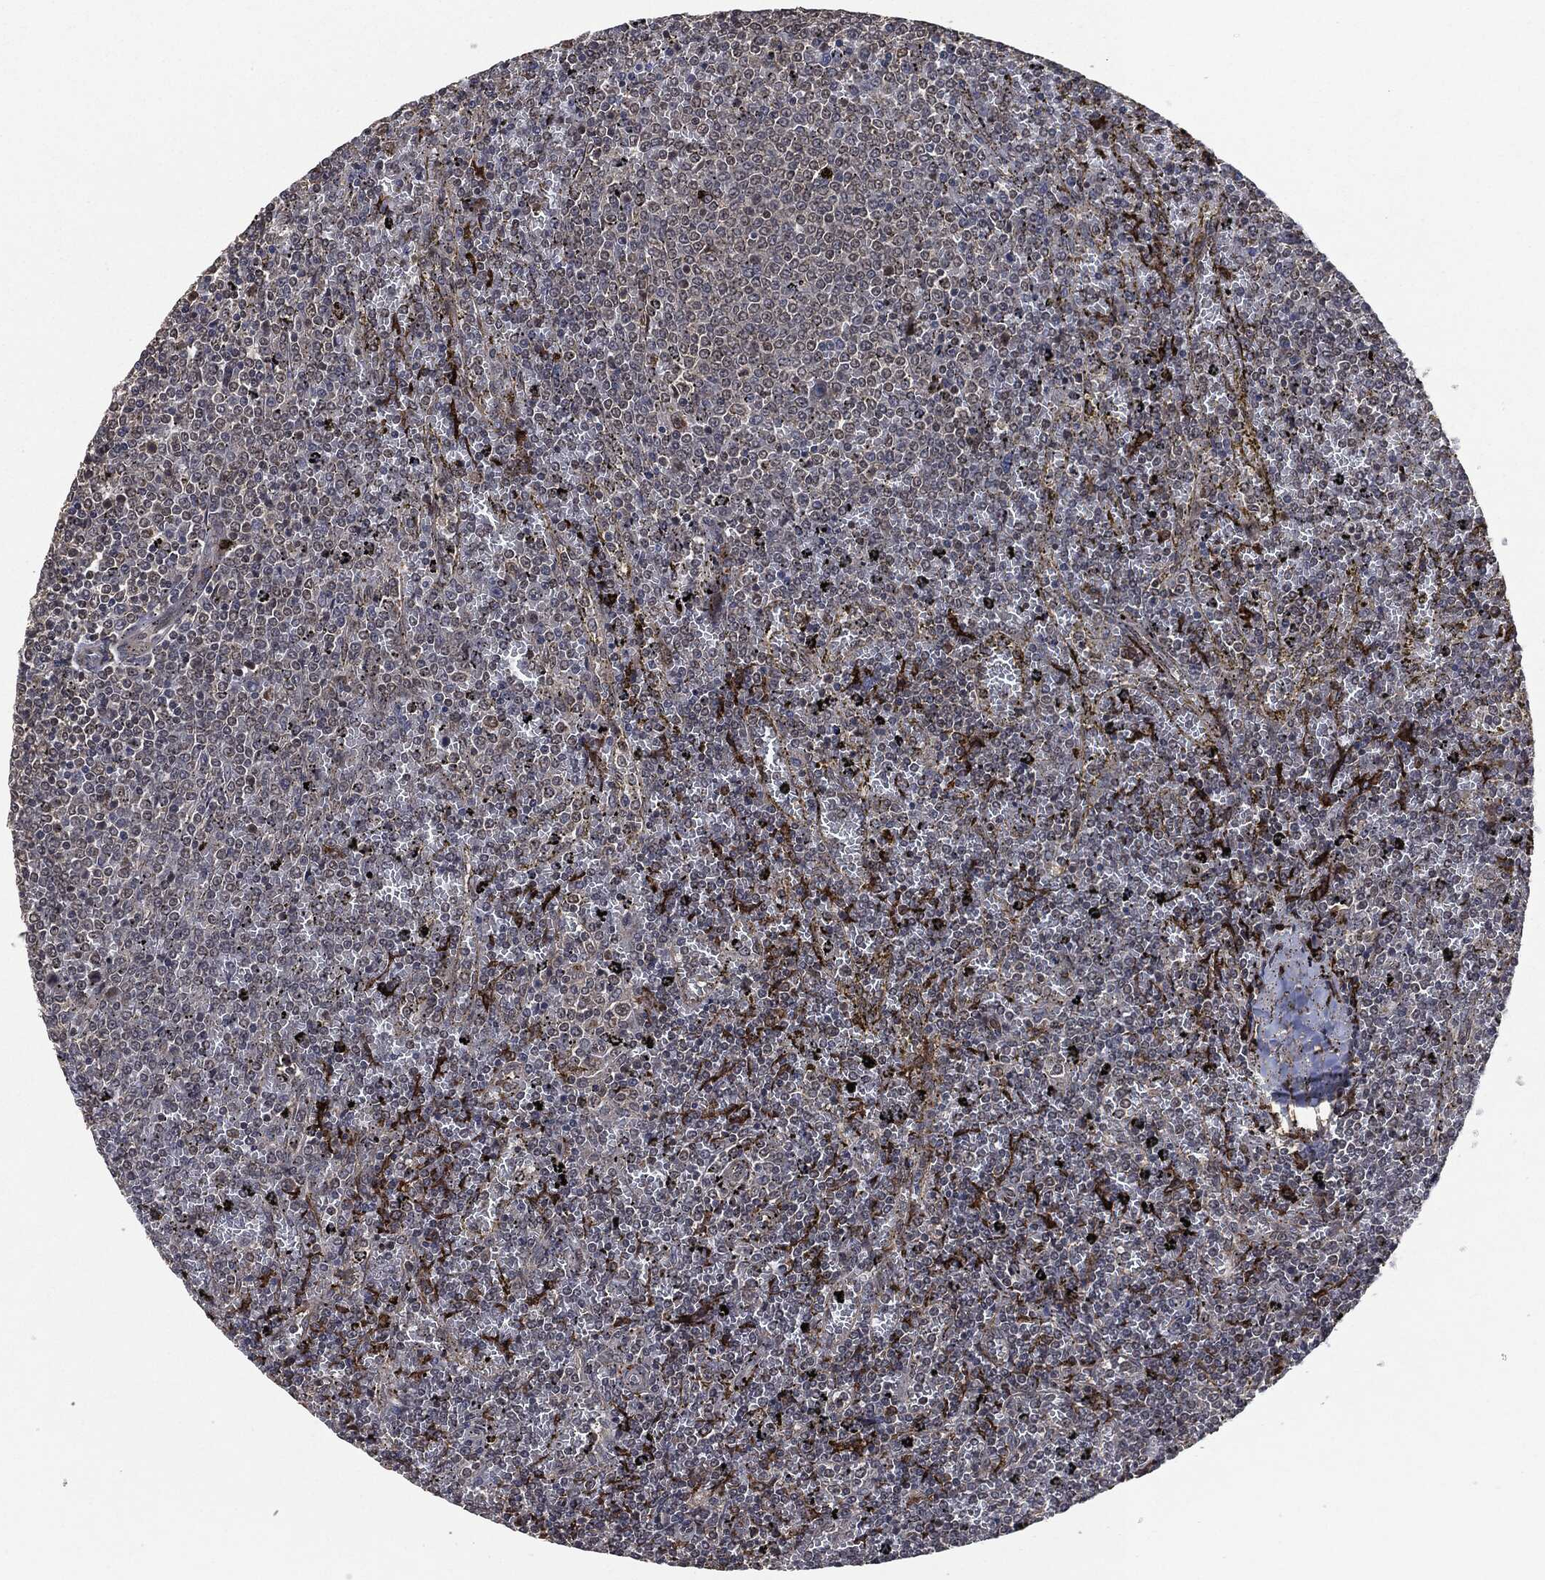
{"staining": {"intensity": "negative", "quantity": "none", "location": "none"}, "tissue": "lymphoma", "cell_type": "Tumor cells", "image_type": "cancer", "snomed": [{"axis": "morphology", "description": "Malignant lymphoma, non-Hodgkin's type, Low grade"}, {"axis": "topography", "description": "Spleen"}], "caption": "IHC micrograph of neoplastic tissue: human lymphoma stained with DAB demonstrates no significant protein staining in tumor cells.", "gene": "CRABP2", "patient": {"sex": "female", "age": 77}}